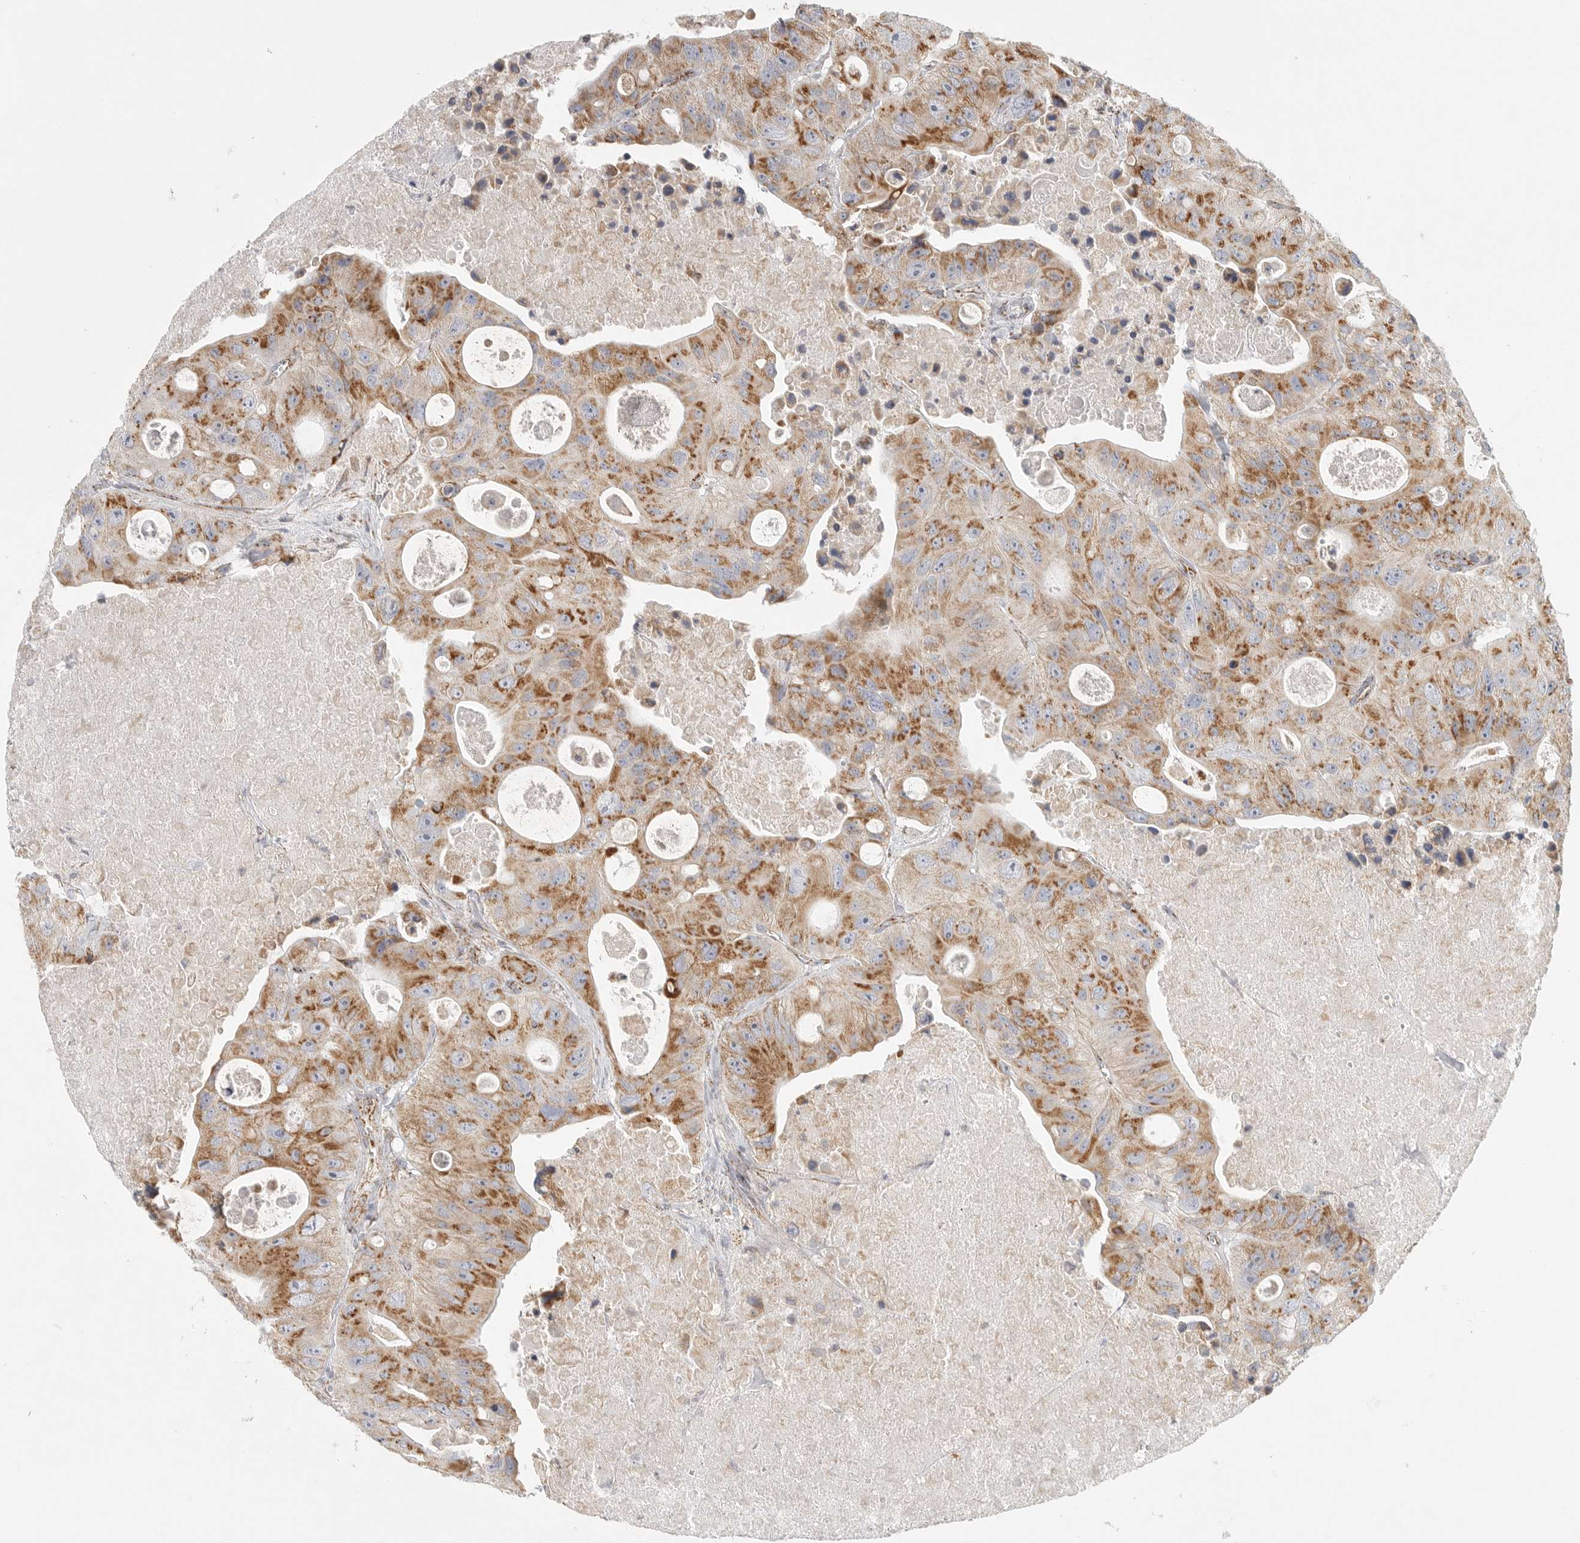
{"staining": {"intensity": "moderate", "quantity": ">75%", "location": "cytoplasmic/membranous"}, "tissue": "colorectal cancer", "cell_type": "Tumor cells", "image_type": "cancer", "snomed": [{"axis": "morphology", "description": "Adenocarcinoma, NOS"}, {"axis": "topography", "description": "Colon"}], "caption": "This is a photomicrograph of immunohistochemistry staining of colorectal adenocarcinoma, which shows moderate expression in the cytoplasmic/membranous of tumor cells.", "gene": "SLC25A26", "patient": {"sex": "female", "age": 46}}